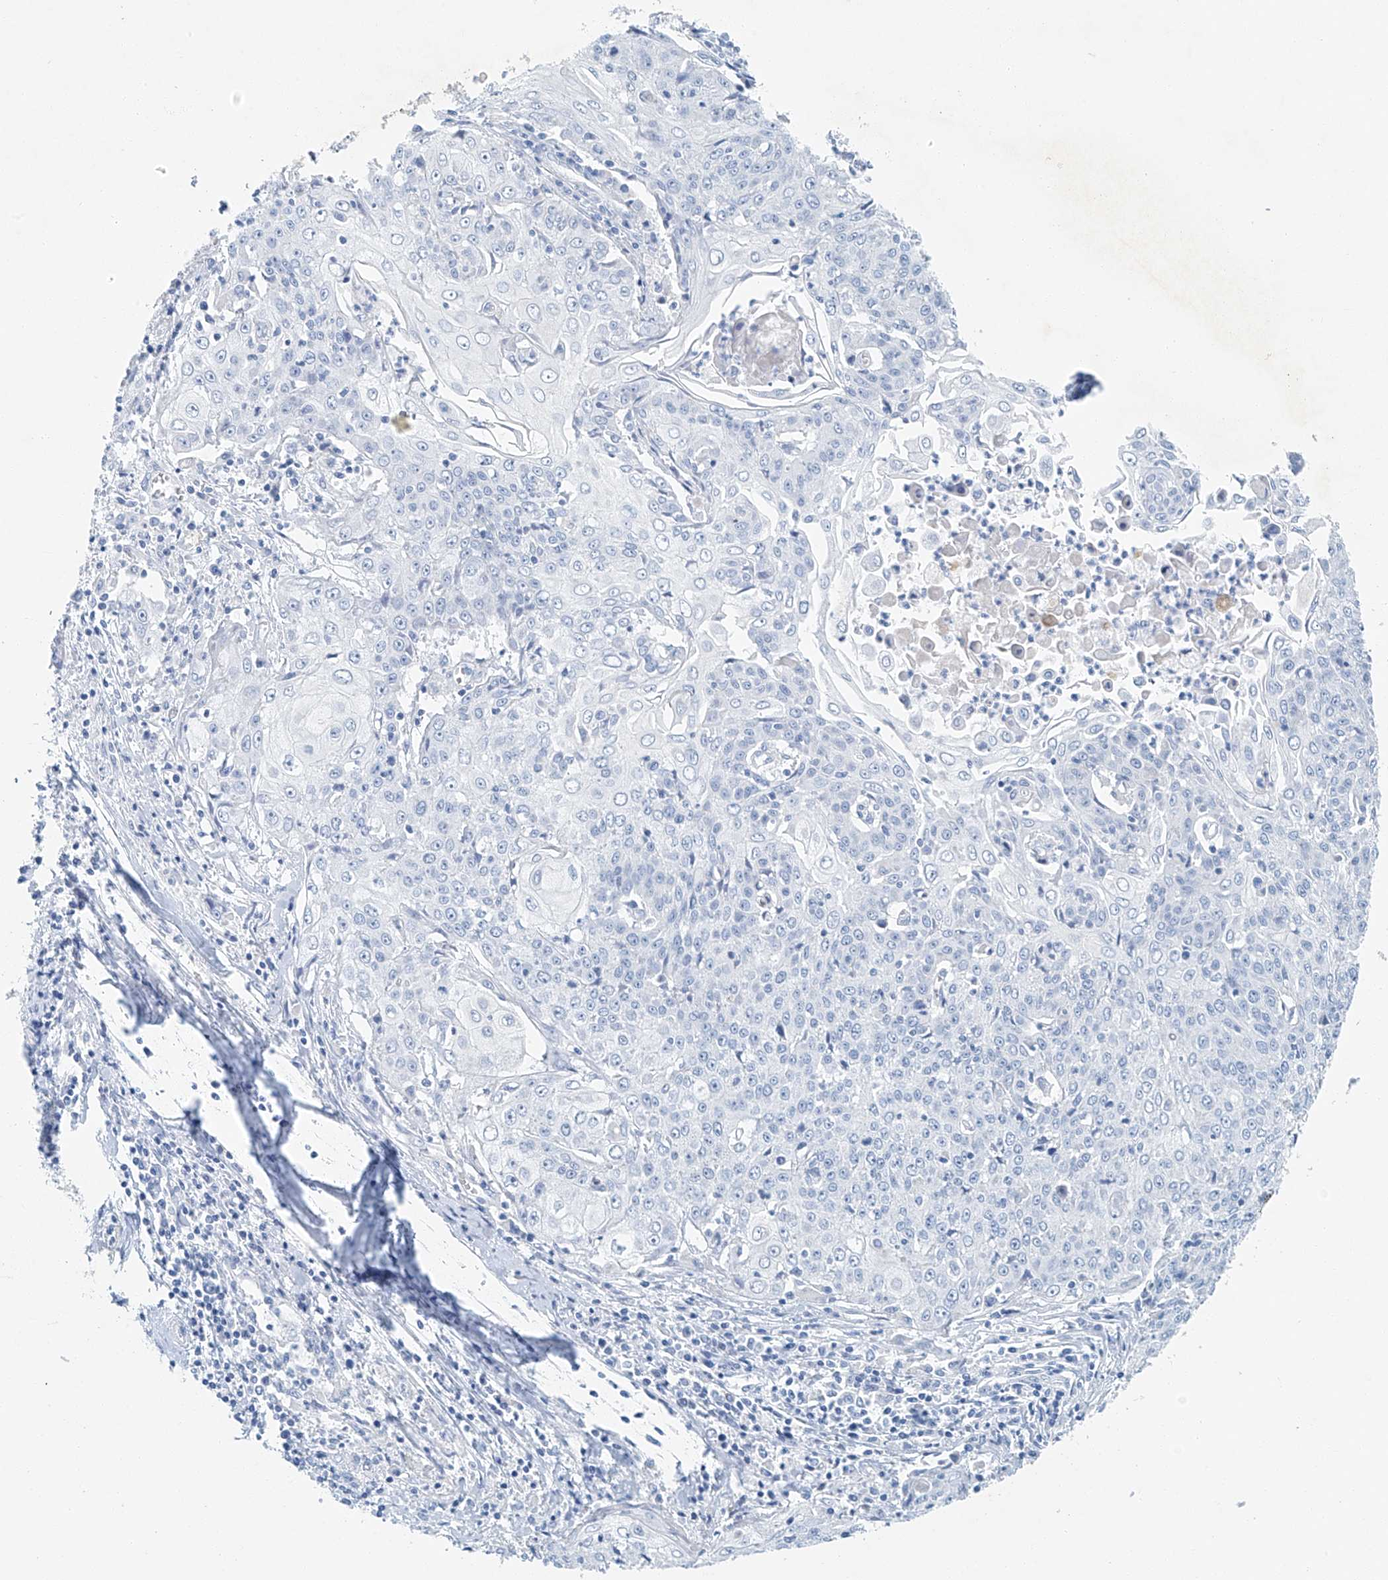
{"staining": {"intensity": "negative", "quantity": "none", "location": "none"}, "tissue": "cervical cancer", "cell_type": "Tumor cells", "image_type": "cancer", "snomed": [{"axis": "morphology", "description": "Squamous cell carcinoma, NOS"}, {"axis": "topography", "description": "Cervix"}], "caption": "A histopathology image of human cervical cancer (squamous cell carcinoma) is negative for staining in tumor cells. Brightfield microscopy of IHC stained with DAB (brown) and hematoxylin (blue), captured at high magnification.", "gene": "C1orf87", "patient": {"sex": "female", "age": 48}}